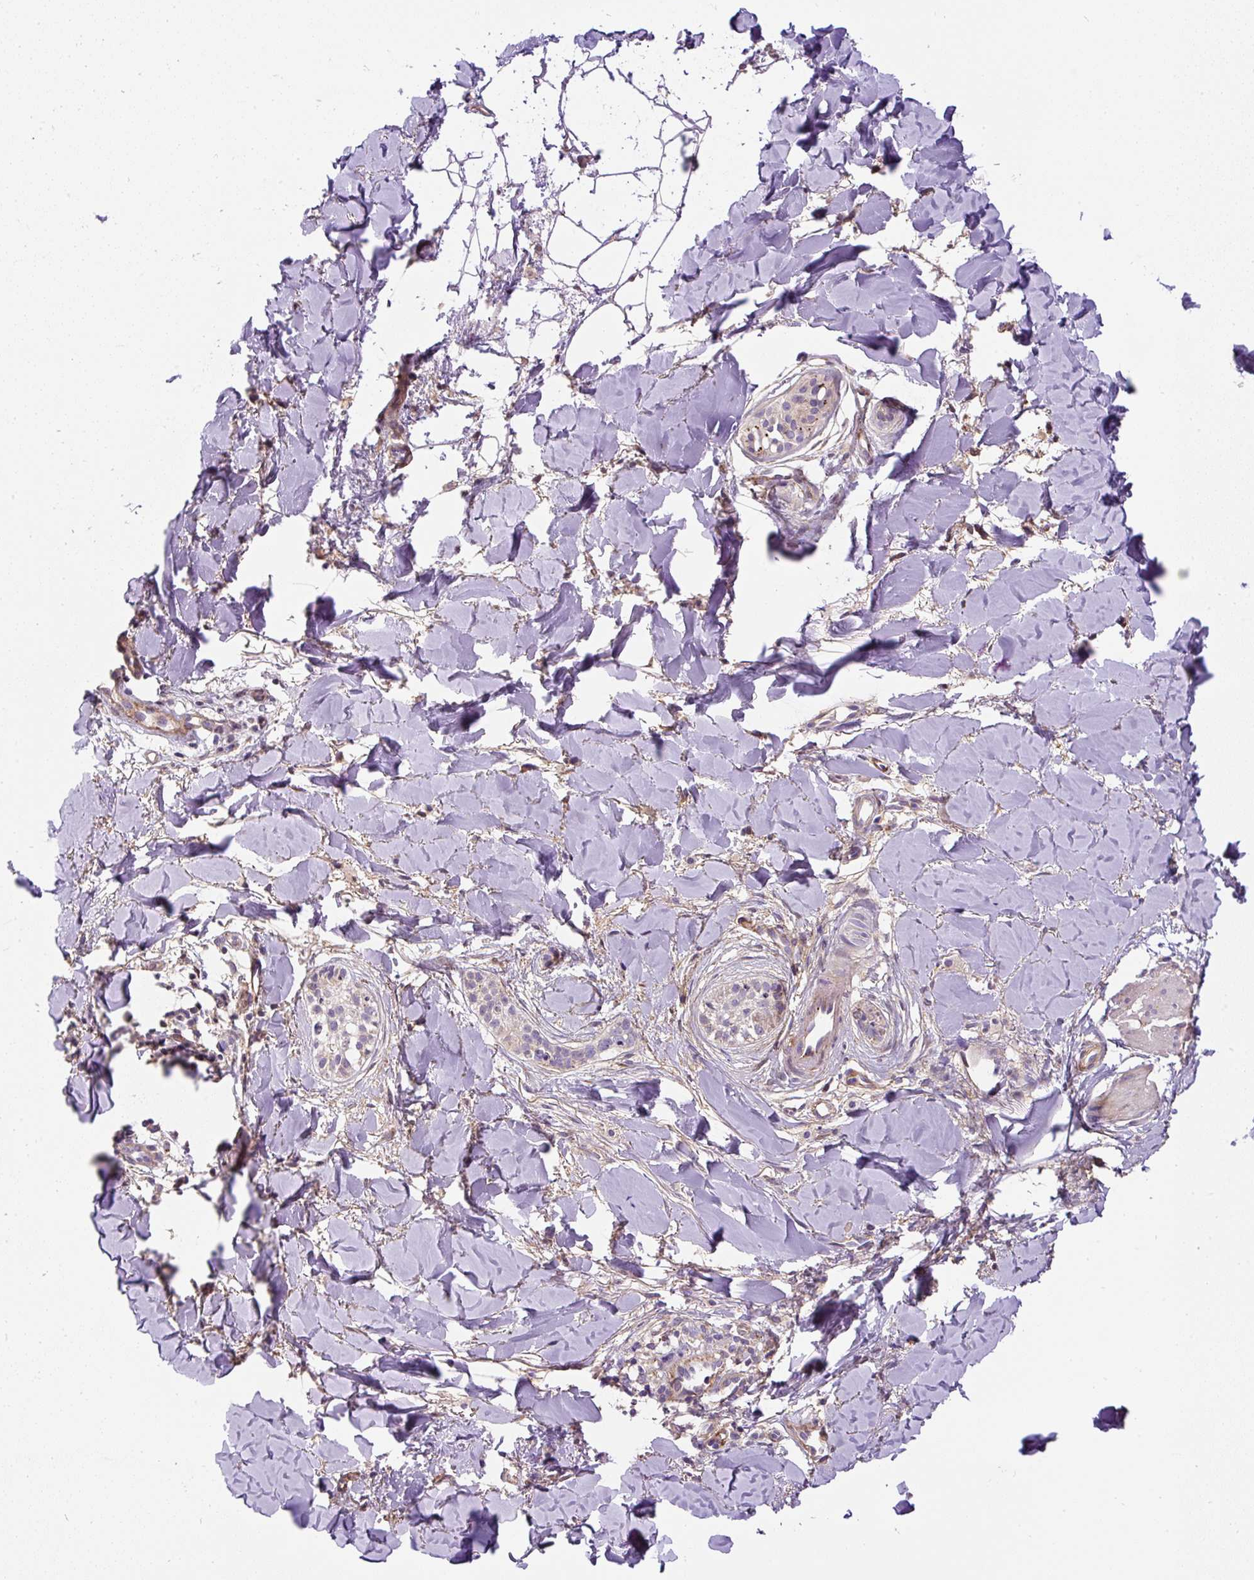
{"staining": {"intensity": "negative", "quantity": "none", "location": "none"}, "tissue": "skin cancer", "cell_type": "Tumor cells", "image_type": "cancer", "snomed": [{"axis": "morphology", "description": "Basal cell carcinoma"}, {"axis": "topography", "description": "Skin"}], "caption": "Image shows no significant protein expression in tumor cells of skin basal cell carcinoma.", "gene": "RNF170", "patient": {"sex": "male", "age": 52}}